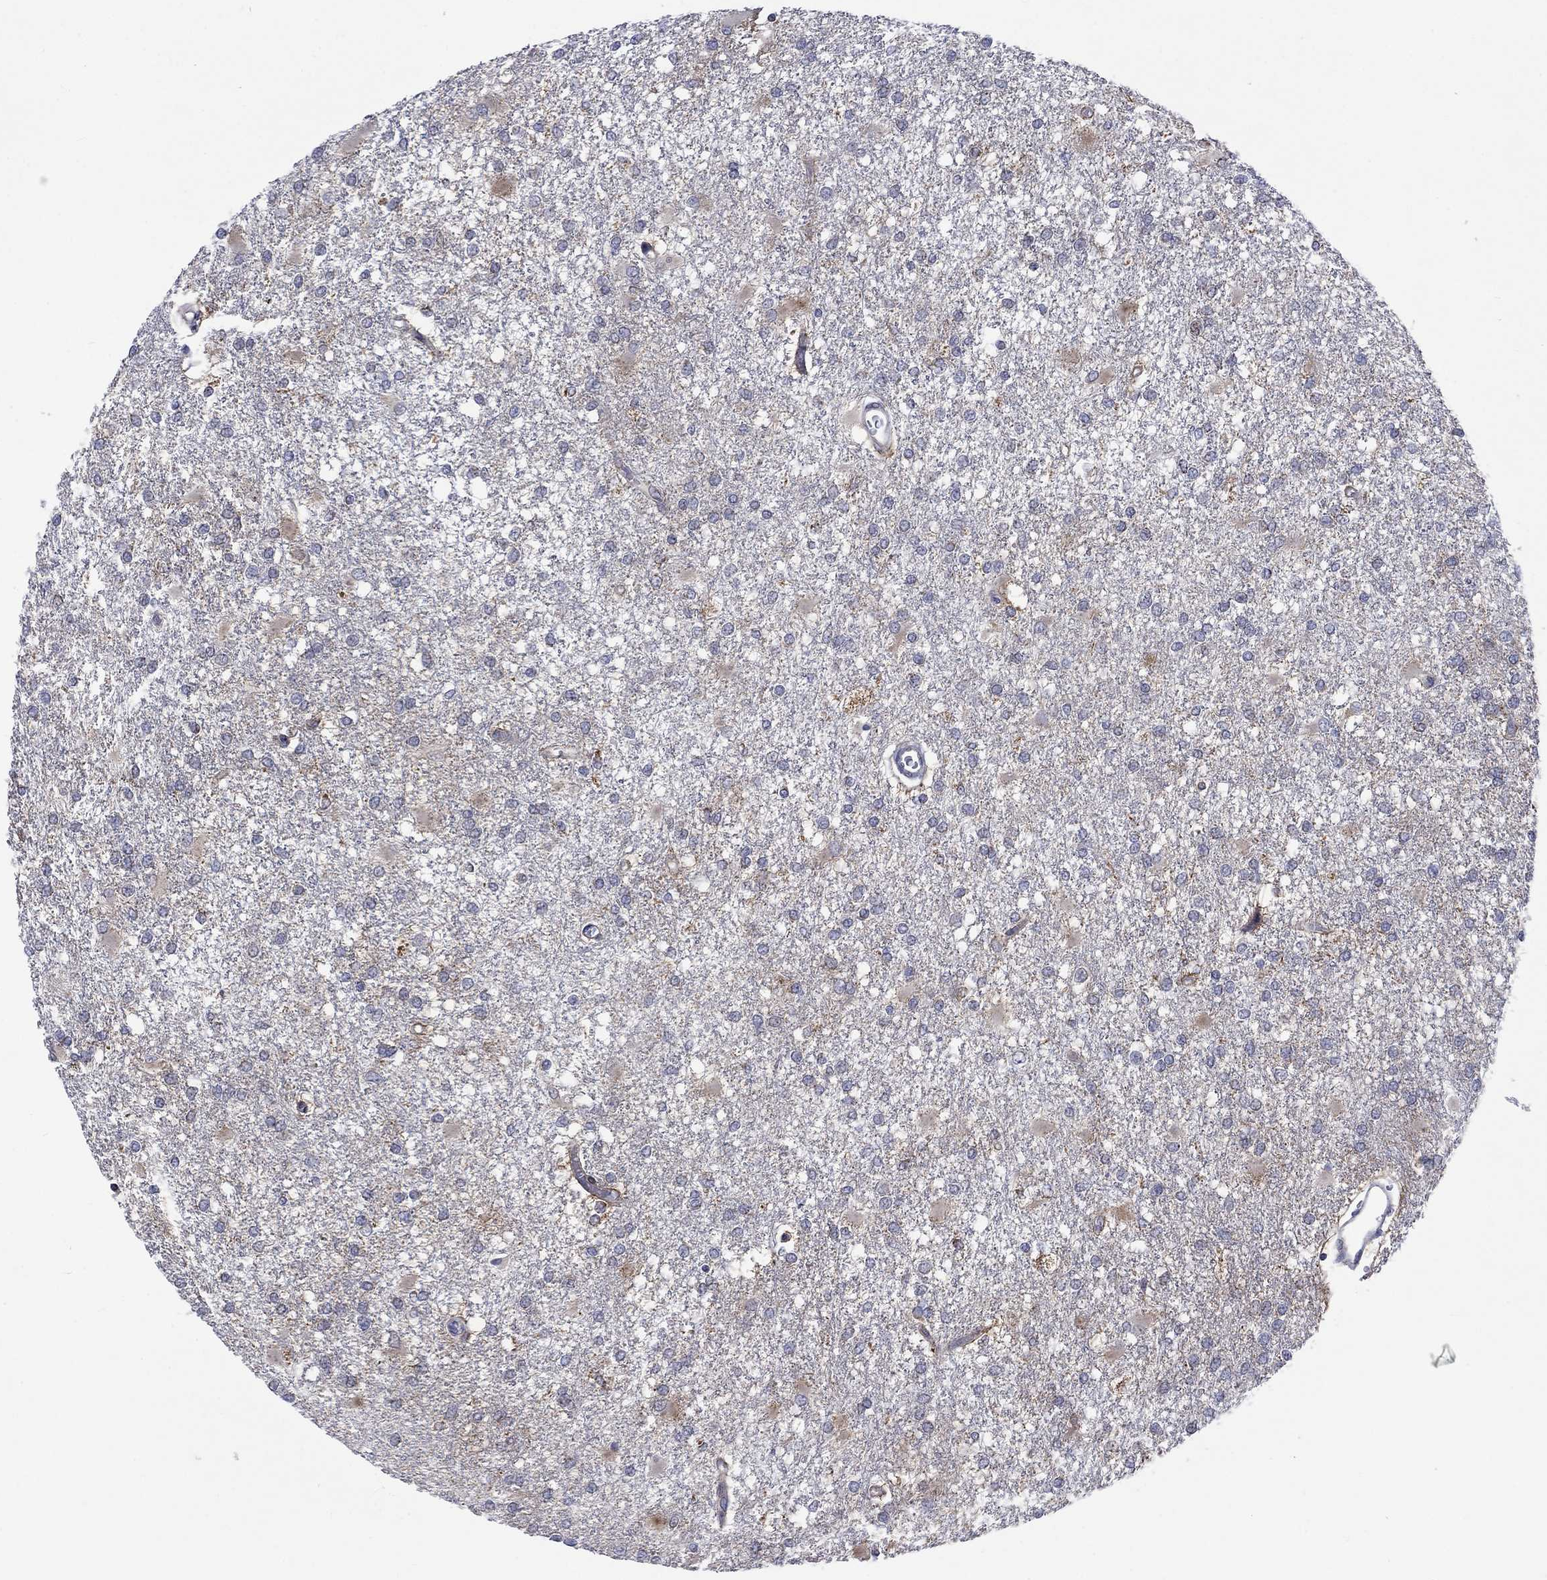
{"staining": {"intensity": "negative", "quantity": "none", "location": "none"}, "tissue": "glioma", "cell_type": "Tumor cells", "image_type": "cancer", "snomed": [{"axis": "morphology", "description": "Glioma, malignant, High grade"}, {"axis": "topography", "description": "Cerebral cortex"}], "caption": "Human glioma stained for a protein using immunohistochemistry displays no staining in tumor cells.", "gene": "SLC35F2", "patient": {"sex": "male", "age": 79}}